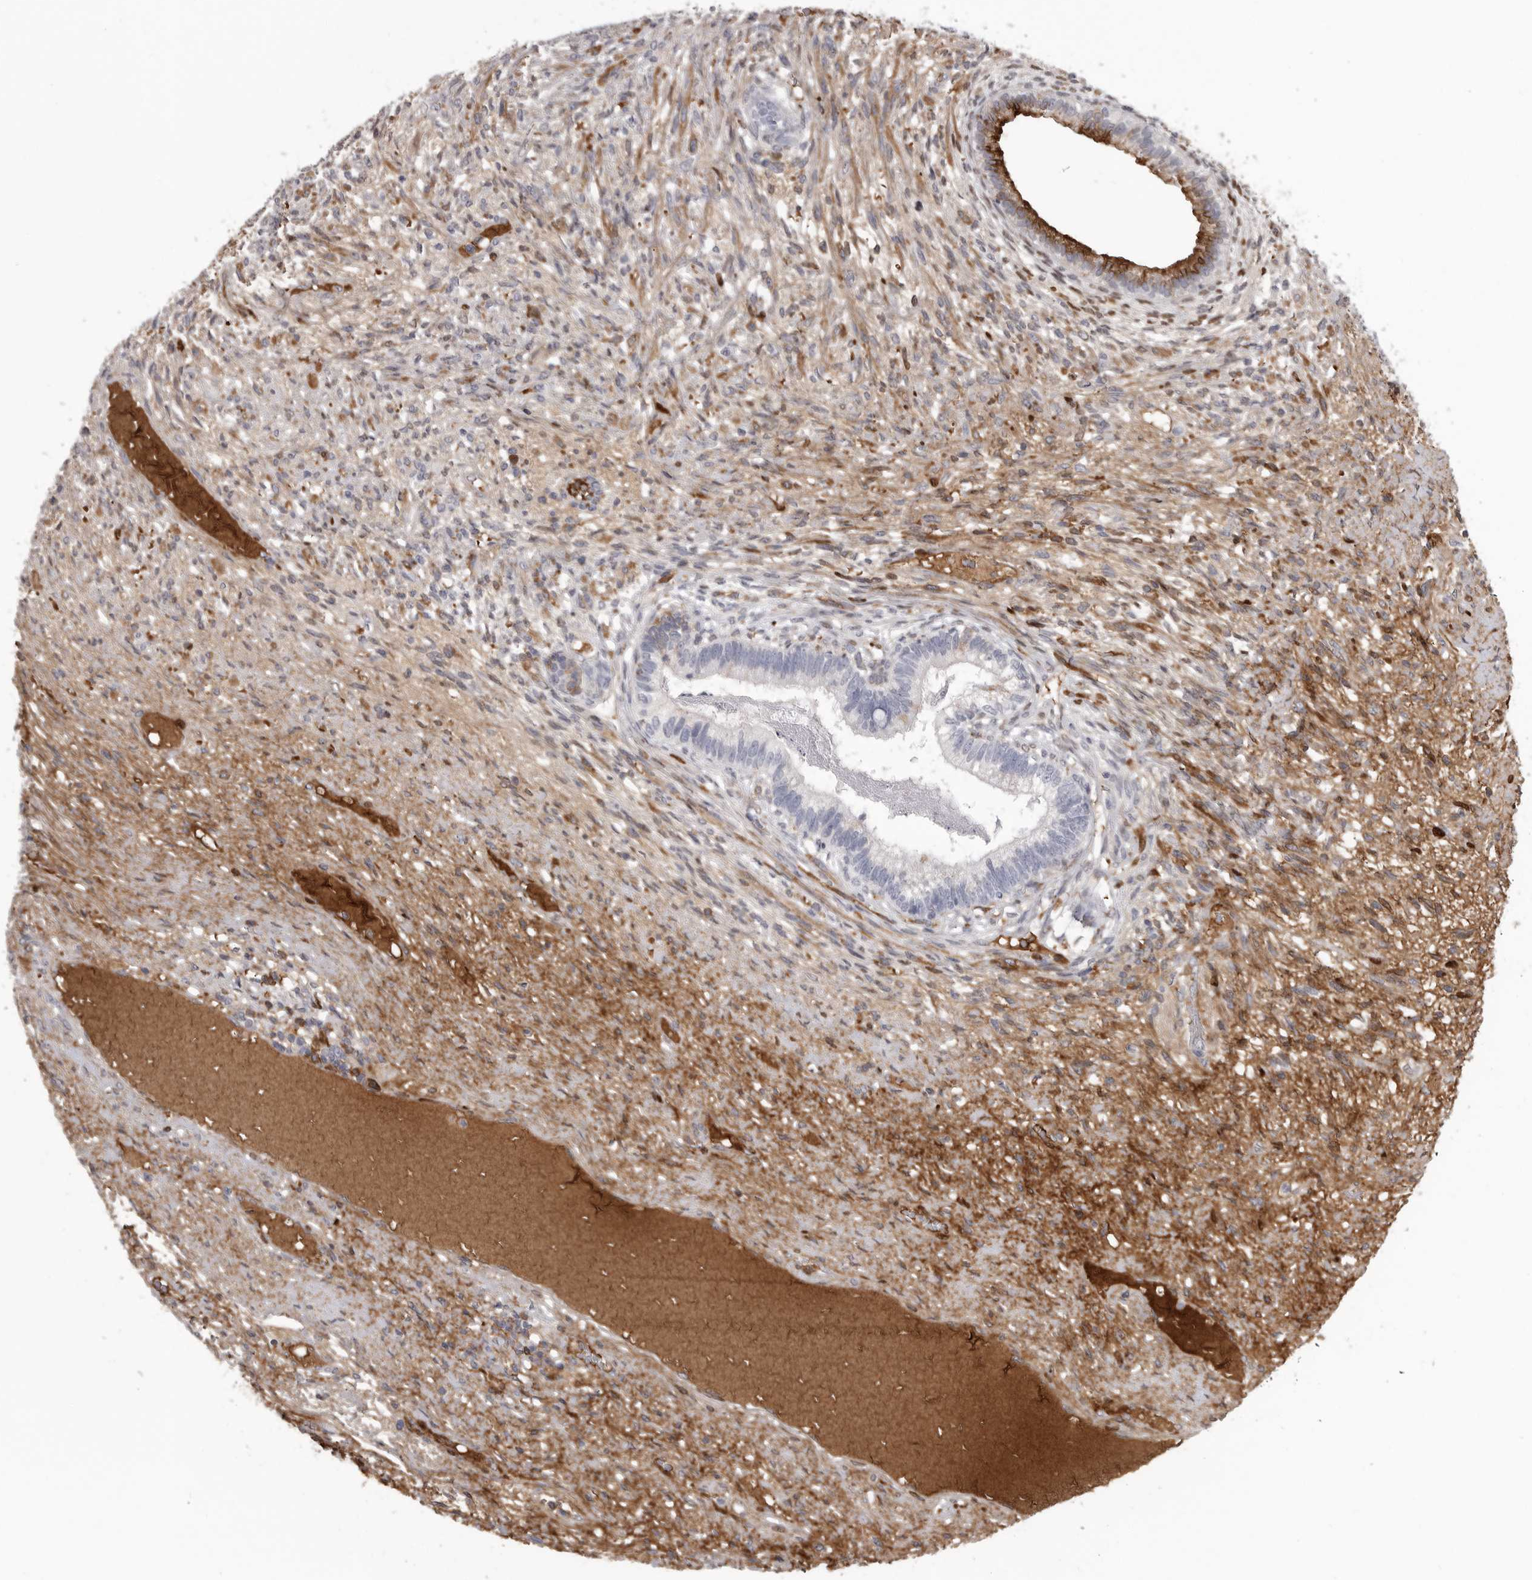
{"staining": {"intensity": "weak", "quantity": "<25%", "location": "cytoplasmic/membranous,nuclear"}, "tissue": "testis cancer", "cell_type": "Tumor cells", "image_type": "cancer", "snomed": [{"axis": "morphology", "description": "Seminoma, NOS"}, {"axis": "morphology", "description": "Carcinoma, Embryonal, NOS"}, {"axis": "topography", "description": "Testis"}], "caption": "Human testis embryonal carcinoma stained for a protein using IHC displays no expression in tumor cells.", "gene": "SERPING1", "patient": {"sex": "male", "age": 28}}